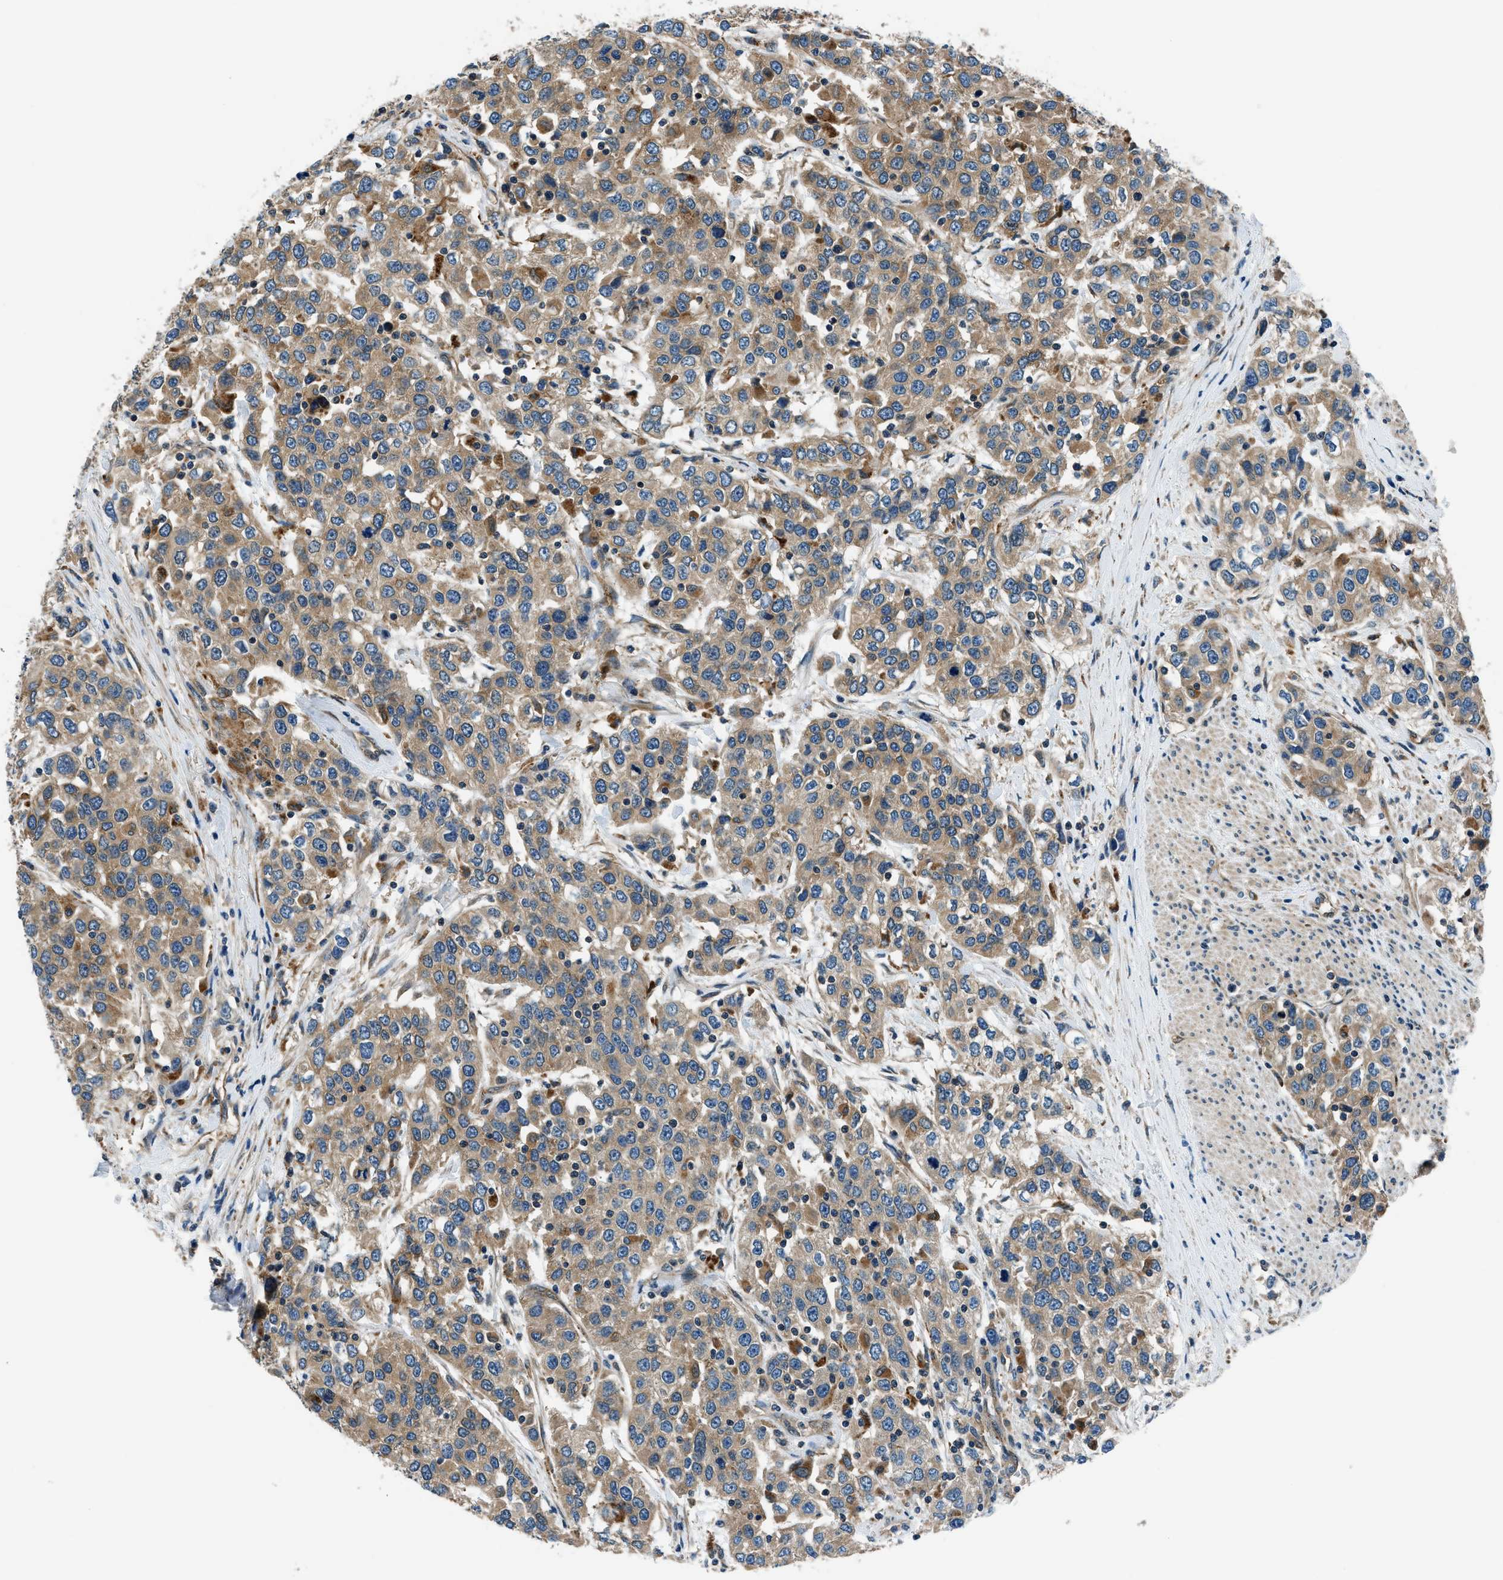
{"staining": {"intensity": "moderate", "quantity": ">75%", "location": "cytoplasmic/membranous"}, "tissue": "urothelial cancer", "cell_type": "Tumor cells", "image_type": "cancer", "snomed": [{"axis": "morphology", "description": "Urothelial carcinoma, High grade"}, {"axis": "topography", "description": "Urinary bladder"}], "caption": "A medium amount of moderate cytoplasmic/membranous expression is appreciated in about >75% of tumor cells in urothelial carcinoma (high-grade) tissue.", "gene": "SLC19A2", "patient": {"sex": "female", "age": 80}}